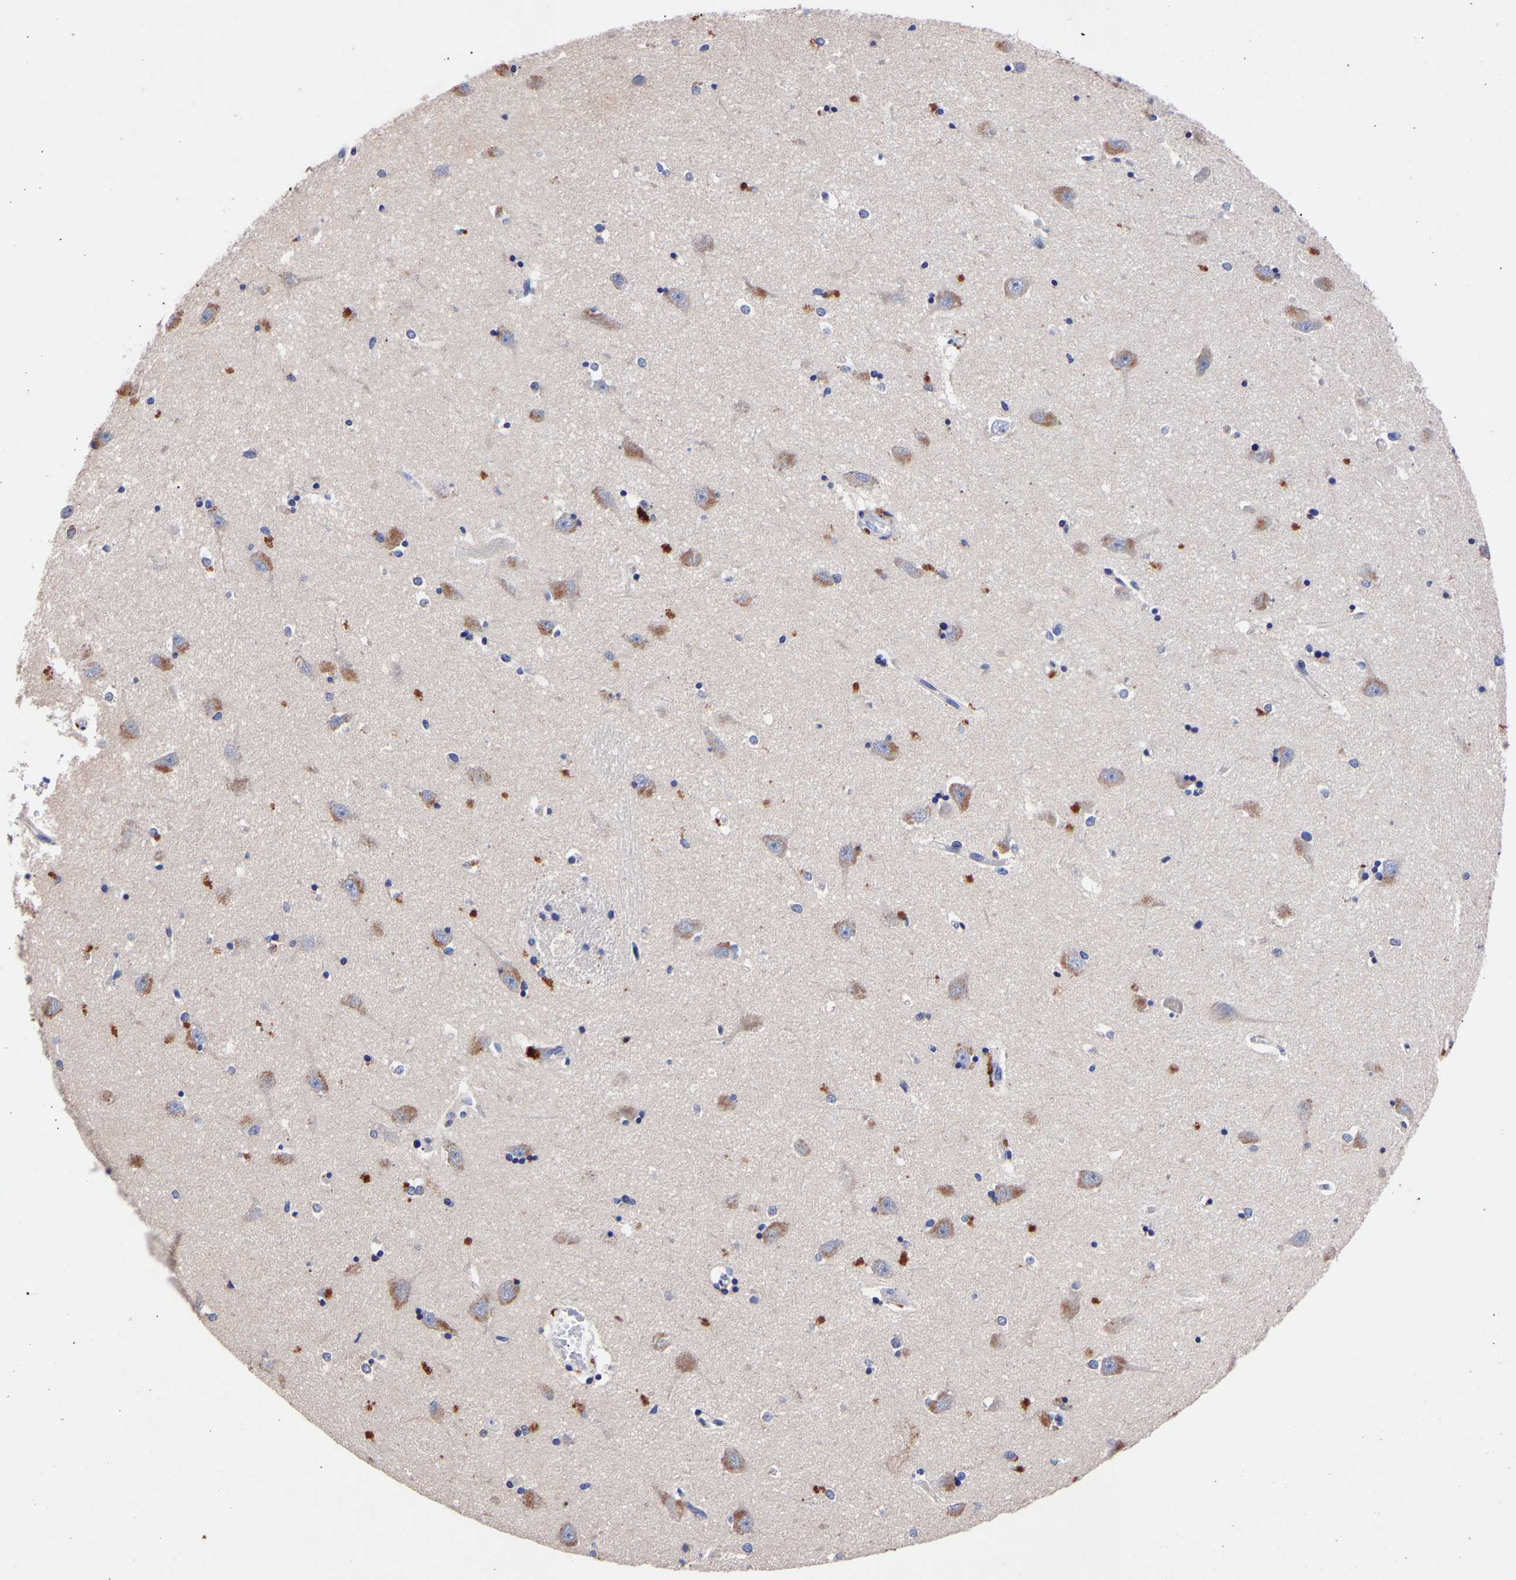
{"staining": {"intensity": "moderate", "quantity": "<25%", "location": "cytoplasmic/membranous"}, "tissue": "hippocampus", "cell_type": "Glial cells", "image_type": "normal", "snomed": [{"axis": "morphology", "description": "Normal tissue, NOS"}, {"axis": "topography", "description": "Hippocampus"}], "caption": "Immunohistochemical staining of unremarkable human hippocampus shows low levels of moderate cytoplasmic/membranous staining in approximately <25% of glial cells.", "gene": "SEM1", "patient": {"sex": "male", "age": 45}}